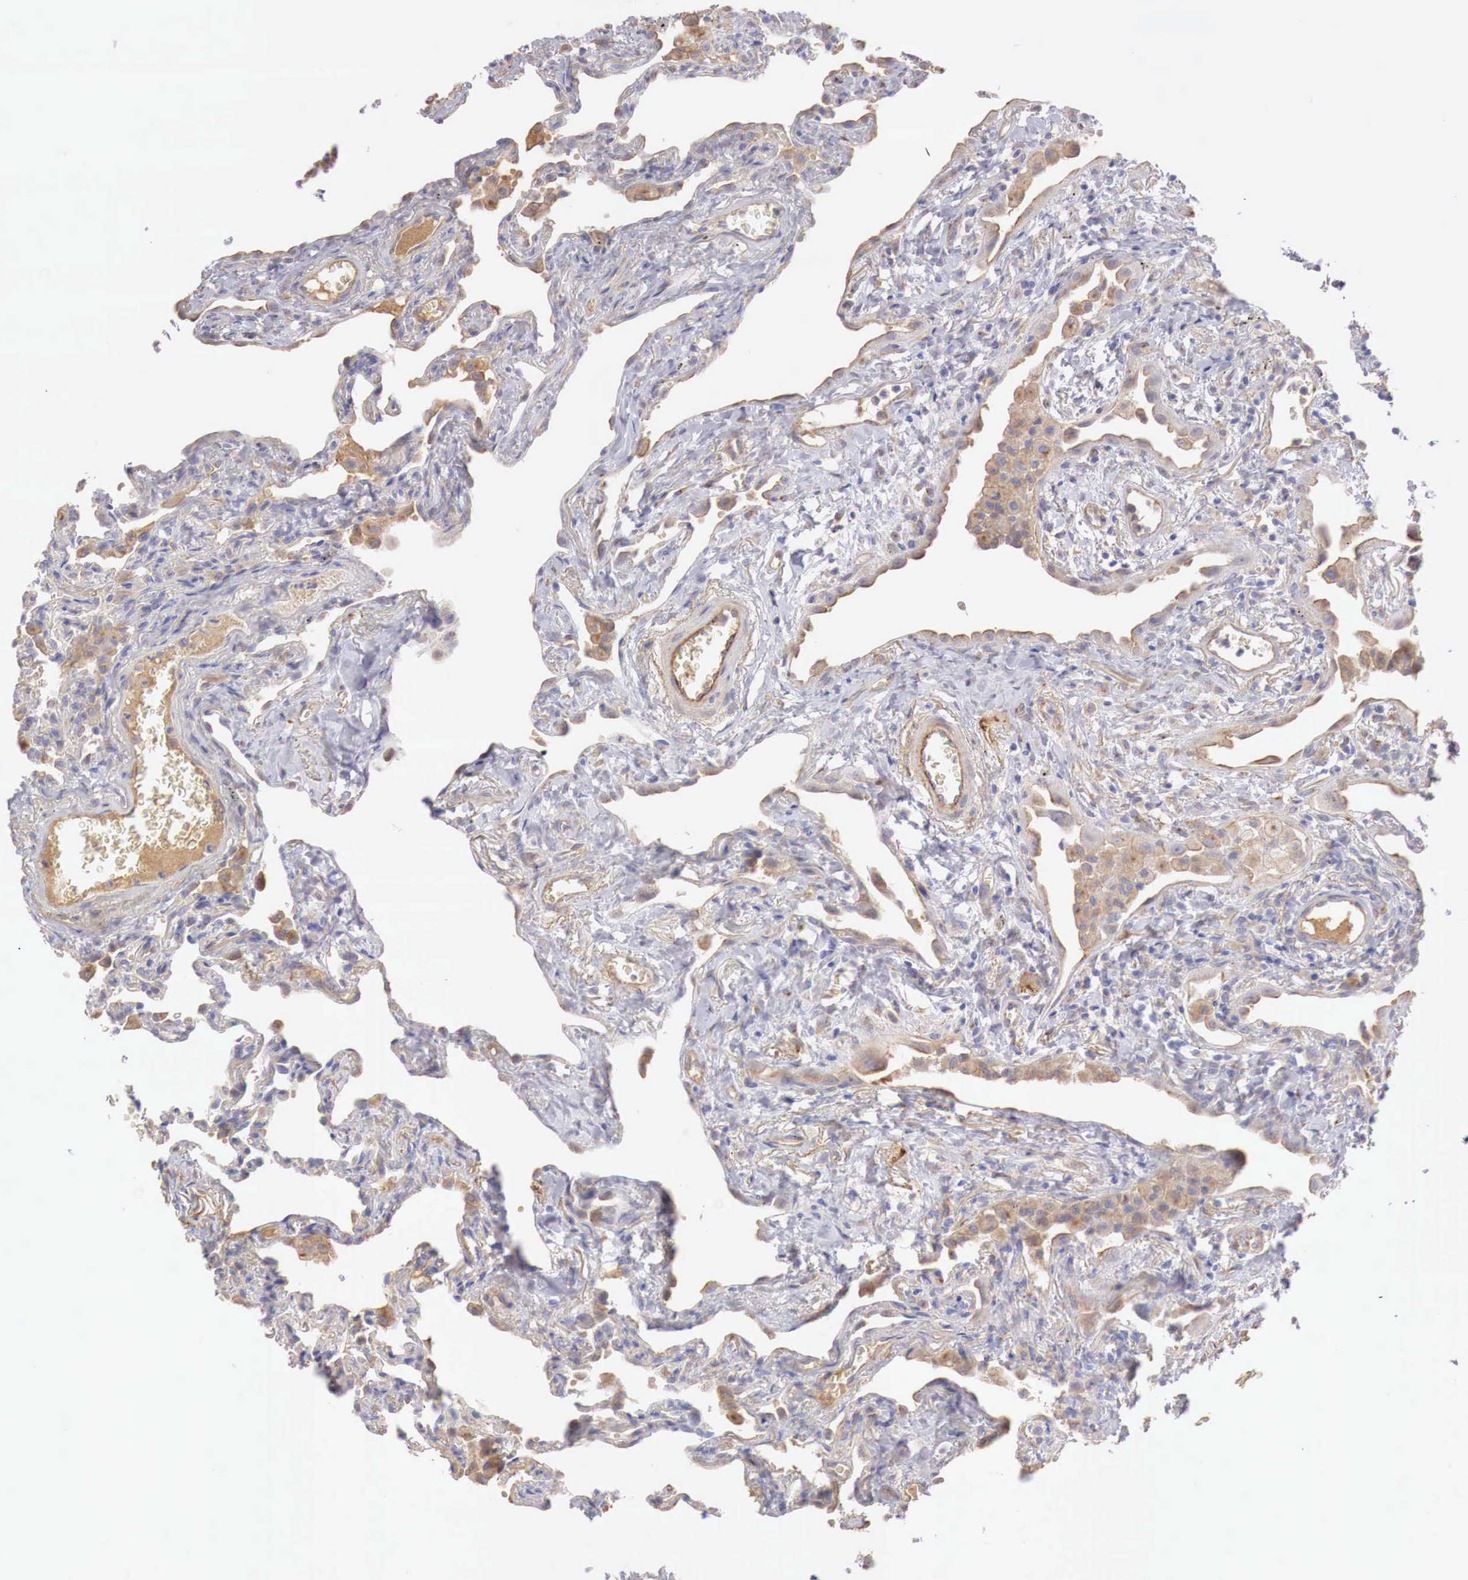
{"staining": {"intensity": "weak", "quantity": "25%-75%", "location": "cytoplasmic/membranous"}, "tissue": "lung", "cell_type": "Alveolar cells", "image_type": "normal", "snomed": [{"axis": "morphology", "description": "Normal tissue, NOS"}, {"axis": "topography", "description": "Lung"}], "caption": "A low amount of weak cytoplasmic/membranous positivity is present in about 25%-75% of alveolar cells in normal lung.", "gene": "KLHDC7B", "patient": {"sex": "male", "age": 73}}